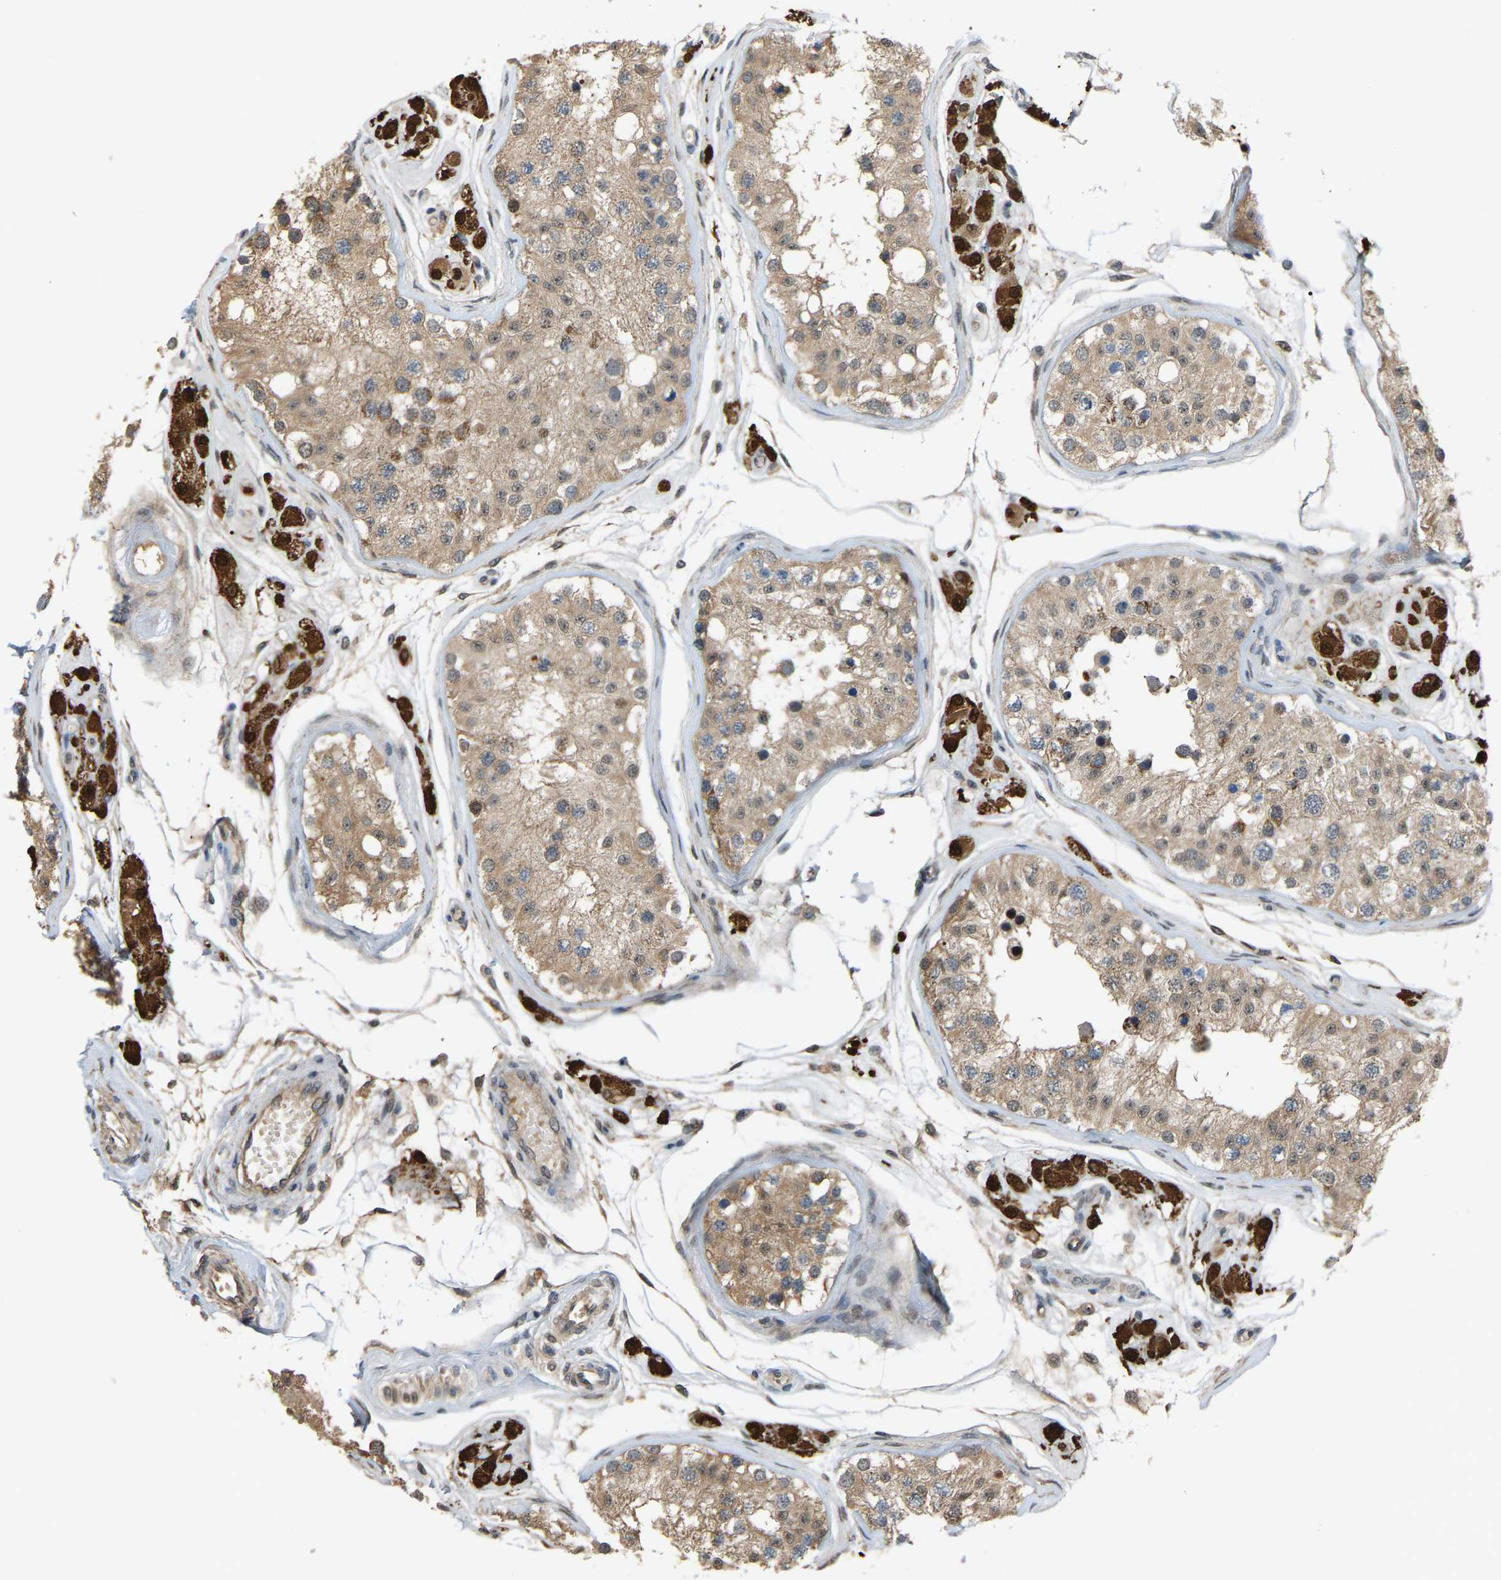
{"staining": {"intensity": "moderate", "quantity": ">75%", "location": "cytoplasmic/membranous"}, "tissue": "testis", "cell_type": "Cells in seminiferous ducts", "image_type": "normal", "snomed": [{"axis": "morphology", "description": "Normal tissue, NOS"}, {"axis": "morphology", "description": "Adenocarcinoma, metastatic, NOS"}, {"axis": "topography", "description": "Testis"}], "caption": "Protein positivity by immunohistochemistry displays moderate cytoplasmic/membranous positivity in approximately >75% of cells in seminiferous ducts in benign testis. Immunohistochemistry stains the protein of interest in brown and the nuclei are stained blue.", "gene": "CROT", "patient": {"sex": "male", "age": 26}}